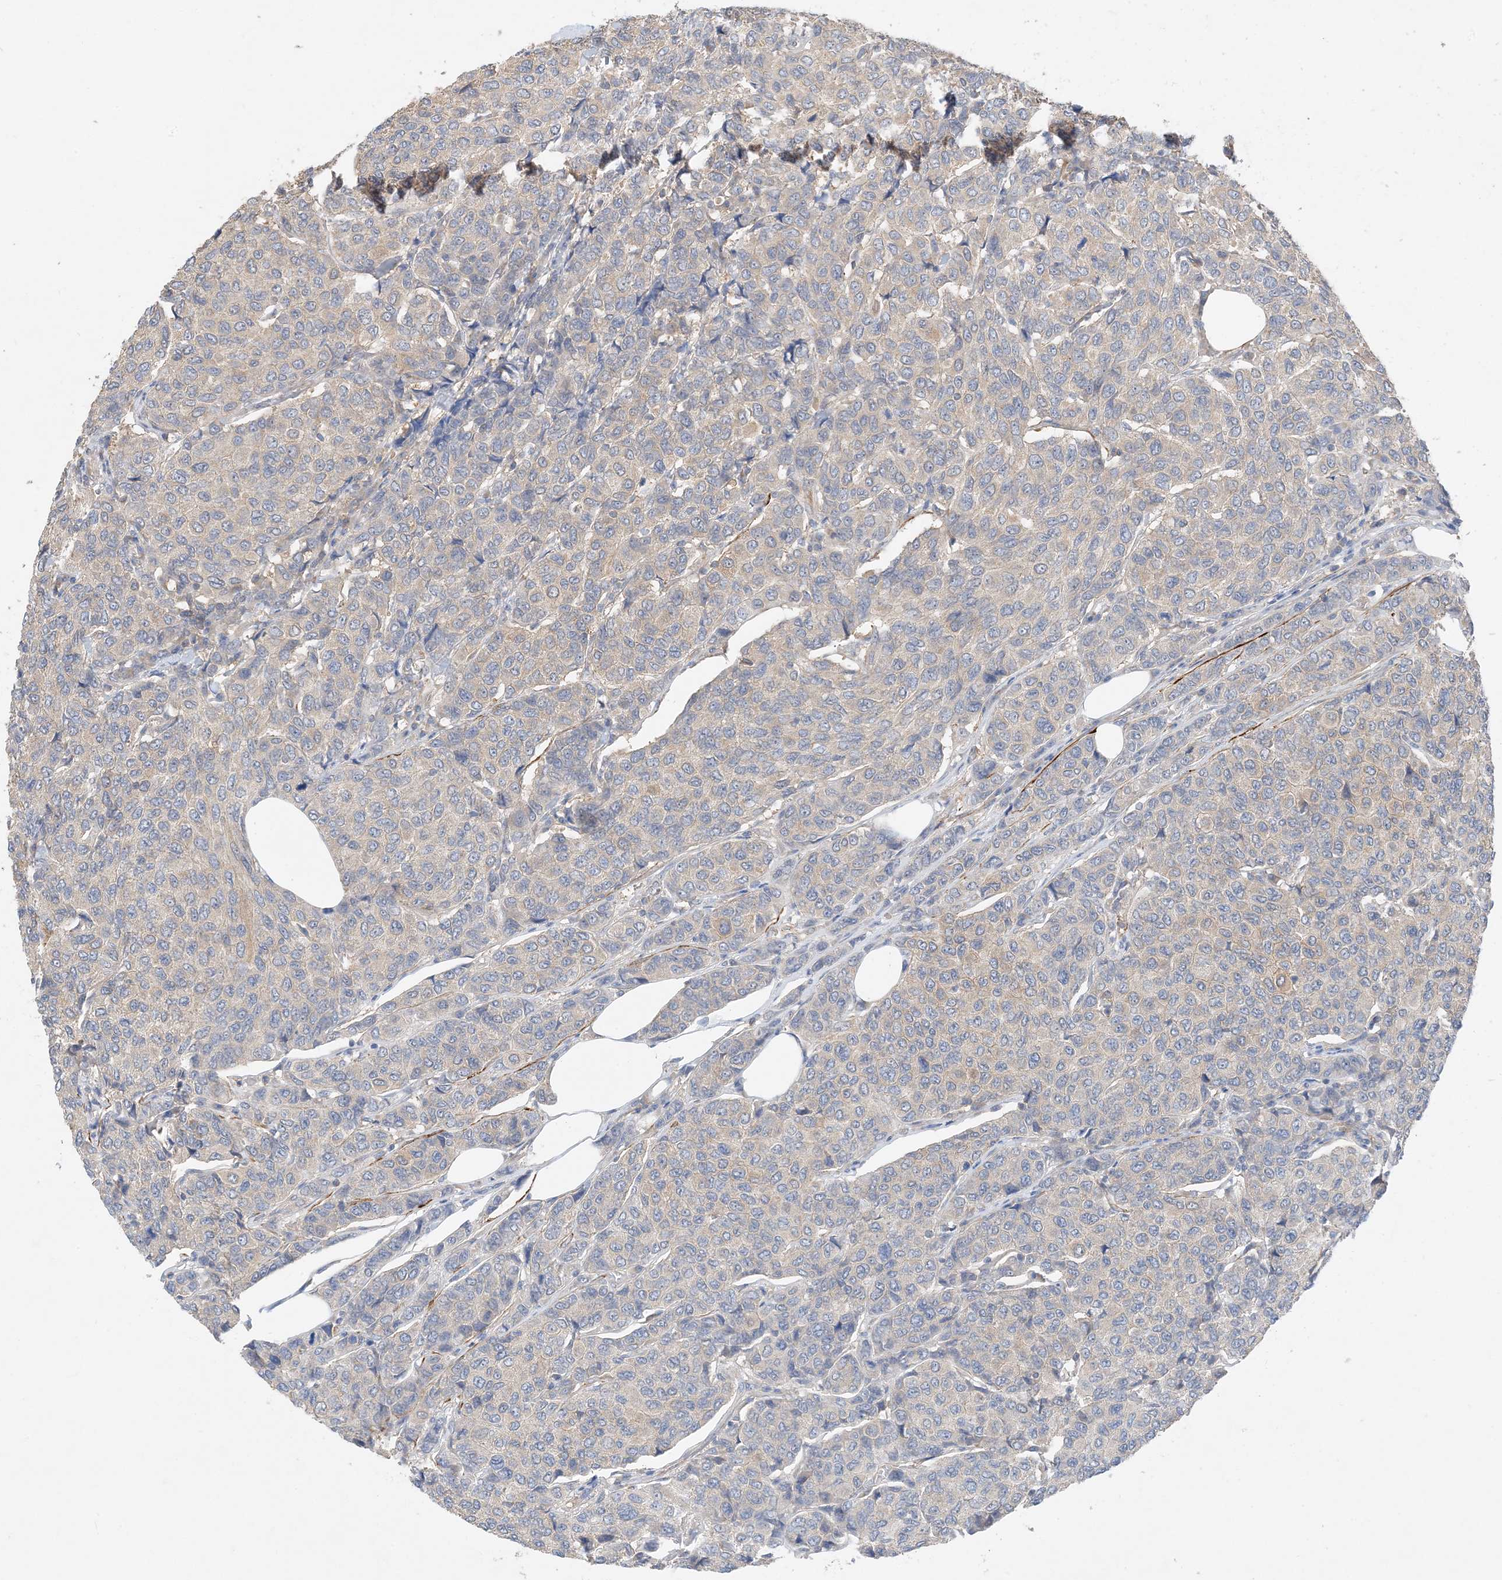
{"staining": {"intensity": "weak", "quantity": "<25%", "location": "cytoplasmic/membranous"}, "tissue": "breast cancer", "cell_type": "Tumor cells", "image_type": "cancer", "snomed": [{"axis": "morphology", "description": "Duct carcinoma"}, {"axis": "topography", "description": "Breast"}], "caption": "High power microscopy micrograph of an immunohistochemistry (IHC) histopathology image of breast cancer (intraductal carcinoma), revealing no significant expression in tumor cells.", "gene": "KIFBP", "patient": {"sex": "female", "age": 55}}